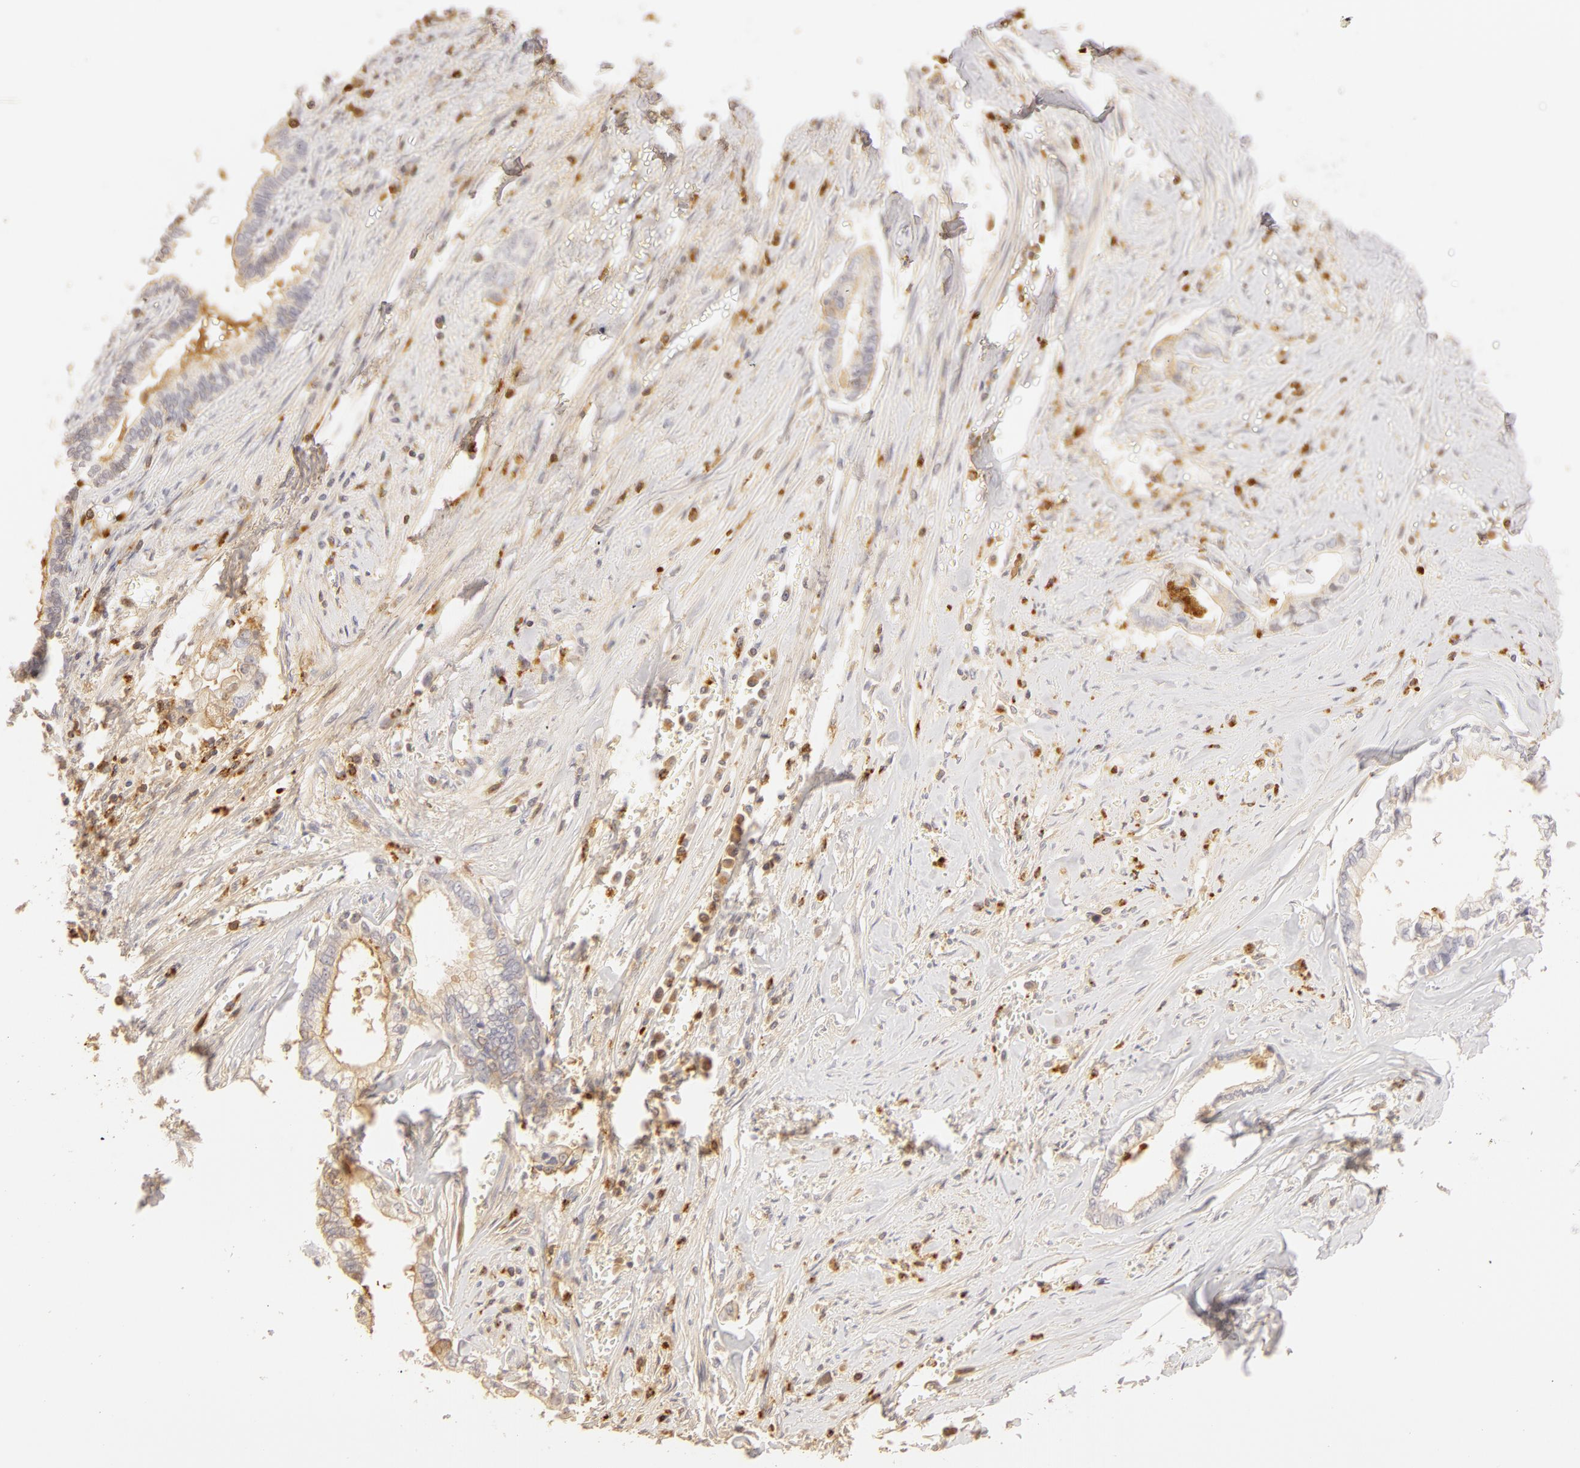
{"staining": {"intensity": "negative", "quantity": "none", "location": "none"}, "tissue": "liver cancer", "cell_type": "Tumor cells", "image_type": "cancer", "snomed": [{"axis": "morphology", "description": "Cholangiocarcinoma"}, {"axis": "topography", "description": "Liver"}], "caption": "Tumor cells show no significant staining in liver cancer. (DAB (3,3'-diaminobenzidine) immunohistochemistry (IHC) visualized using brightfield microscopy, high magnification).", "gene": "C1R", "patient": {"sex": "male", "age": 57}}